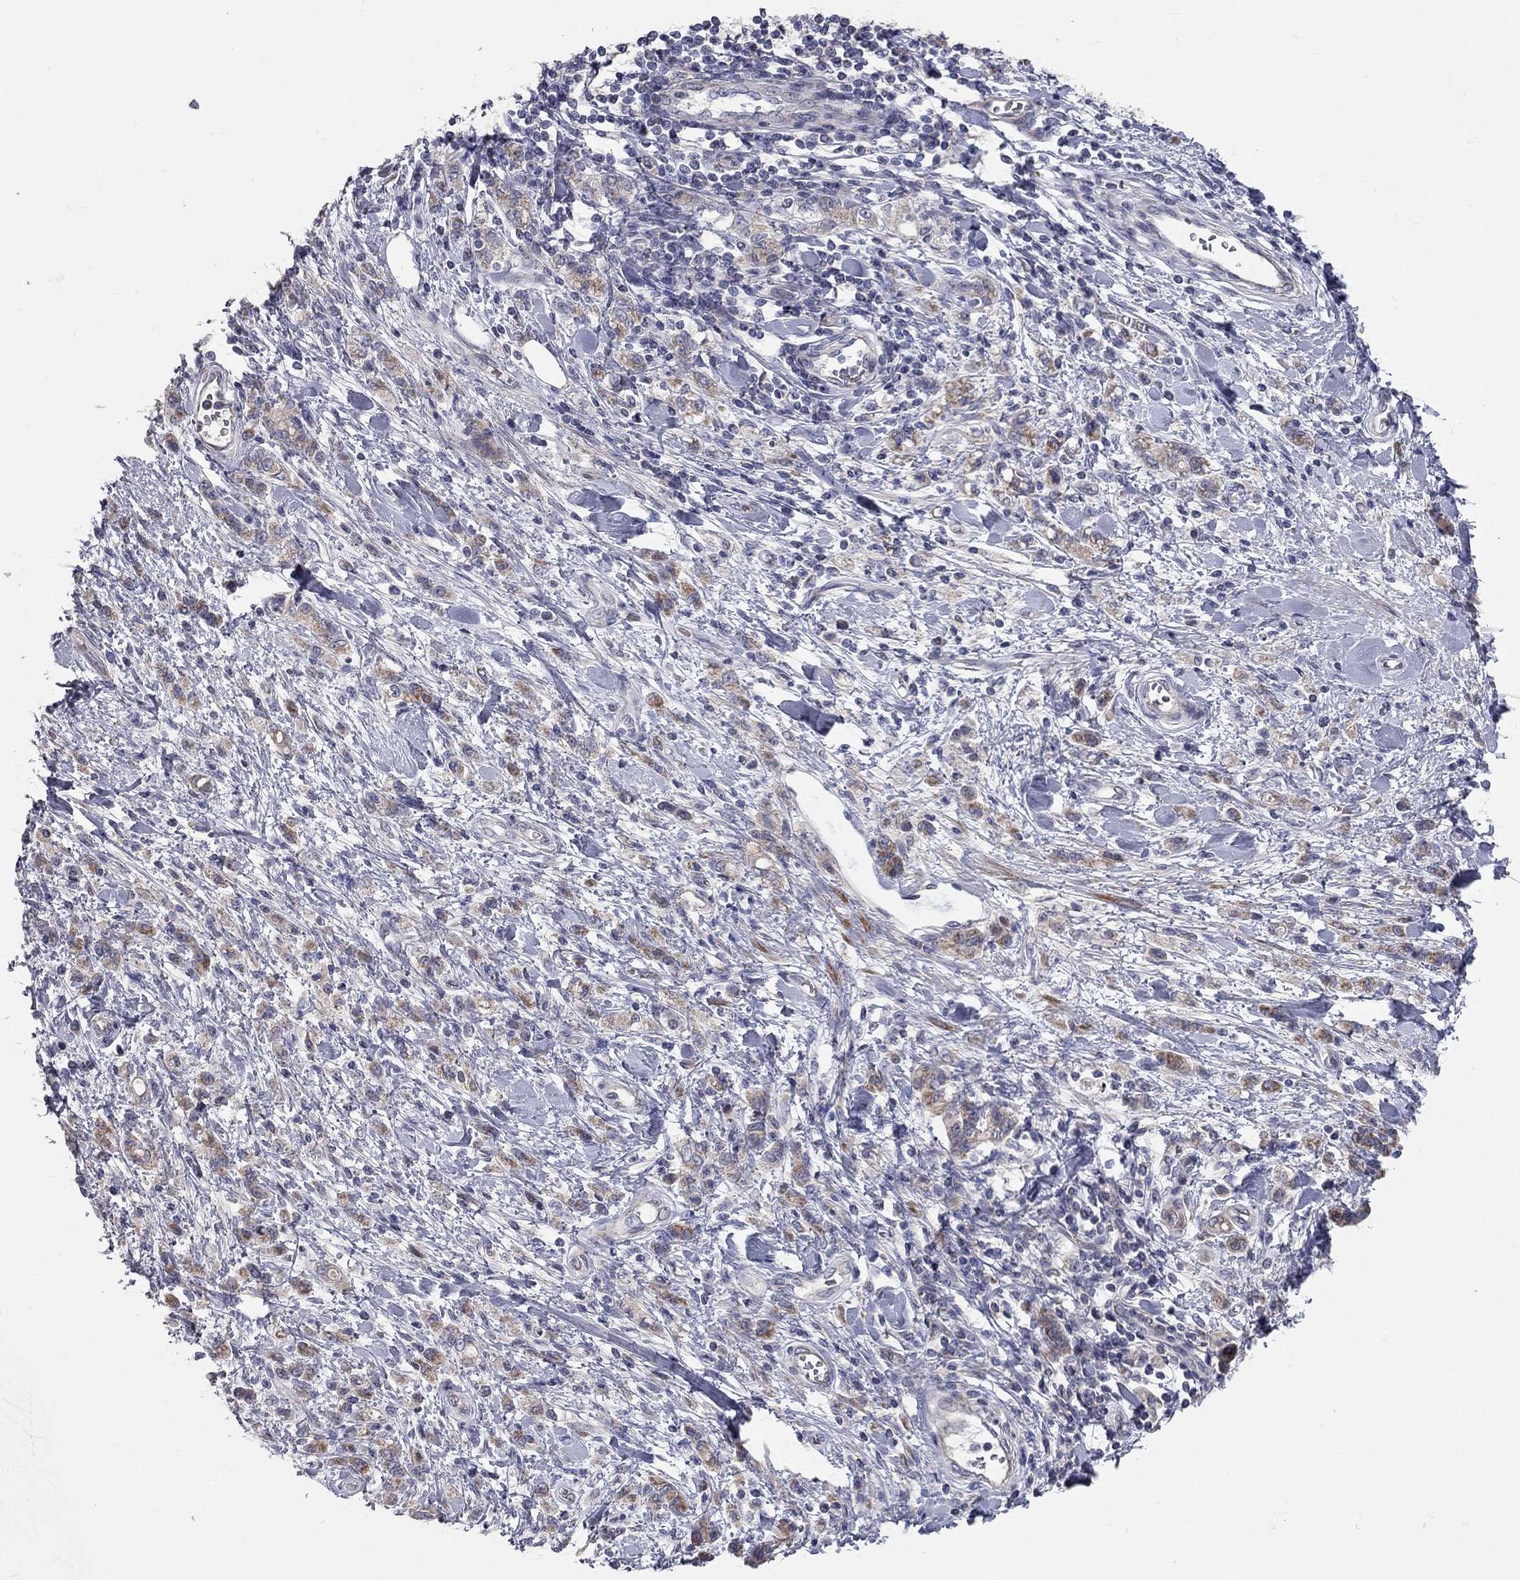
{"staining": {"intensity": "strong", "quantity": "<25%", "location": "cytoplasmic/membranous"}, "tissue": "stomach cancer", "cell_type": "Tumor cells", "image_type": "cancer", "snomed": [{"axis": "morphology", "description": "Adenocarcinoma, NOS"}, {"axis": "topography", "description": "Stomach"}], "caption": "Adenocarcinoma (stomach) stained with DAB (3,3'-diaminobenzidine) IHC displays medium levels of strong cytoplasmic/membranous expression in approximately <25% of tumor cells.", "gene": "KANSL1L", "patient": {"sex": "male", "age": 77}}